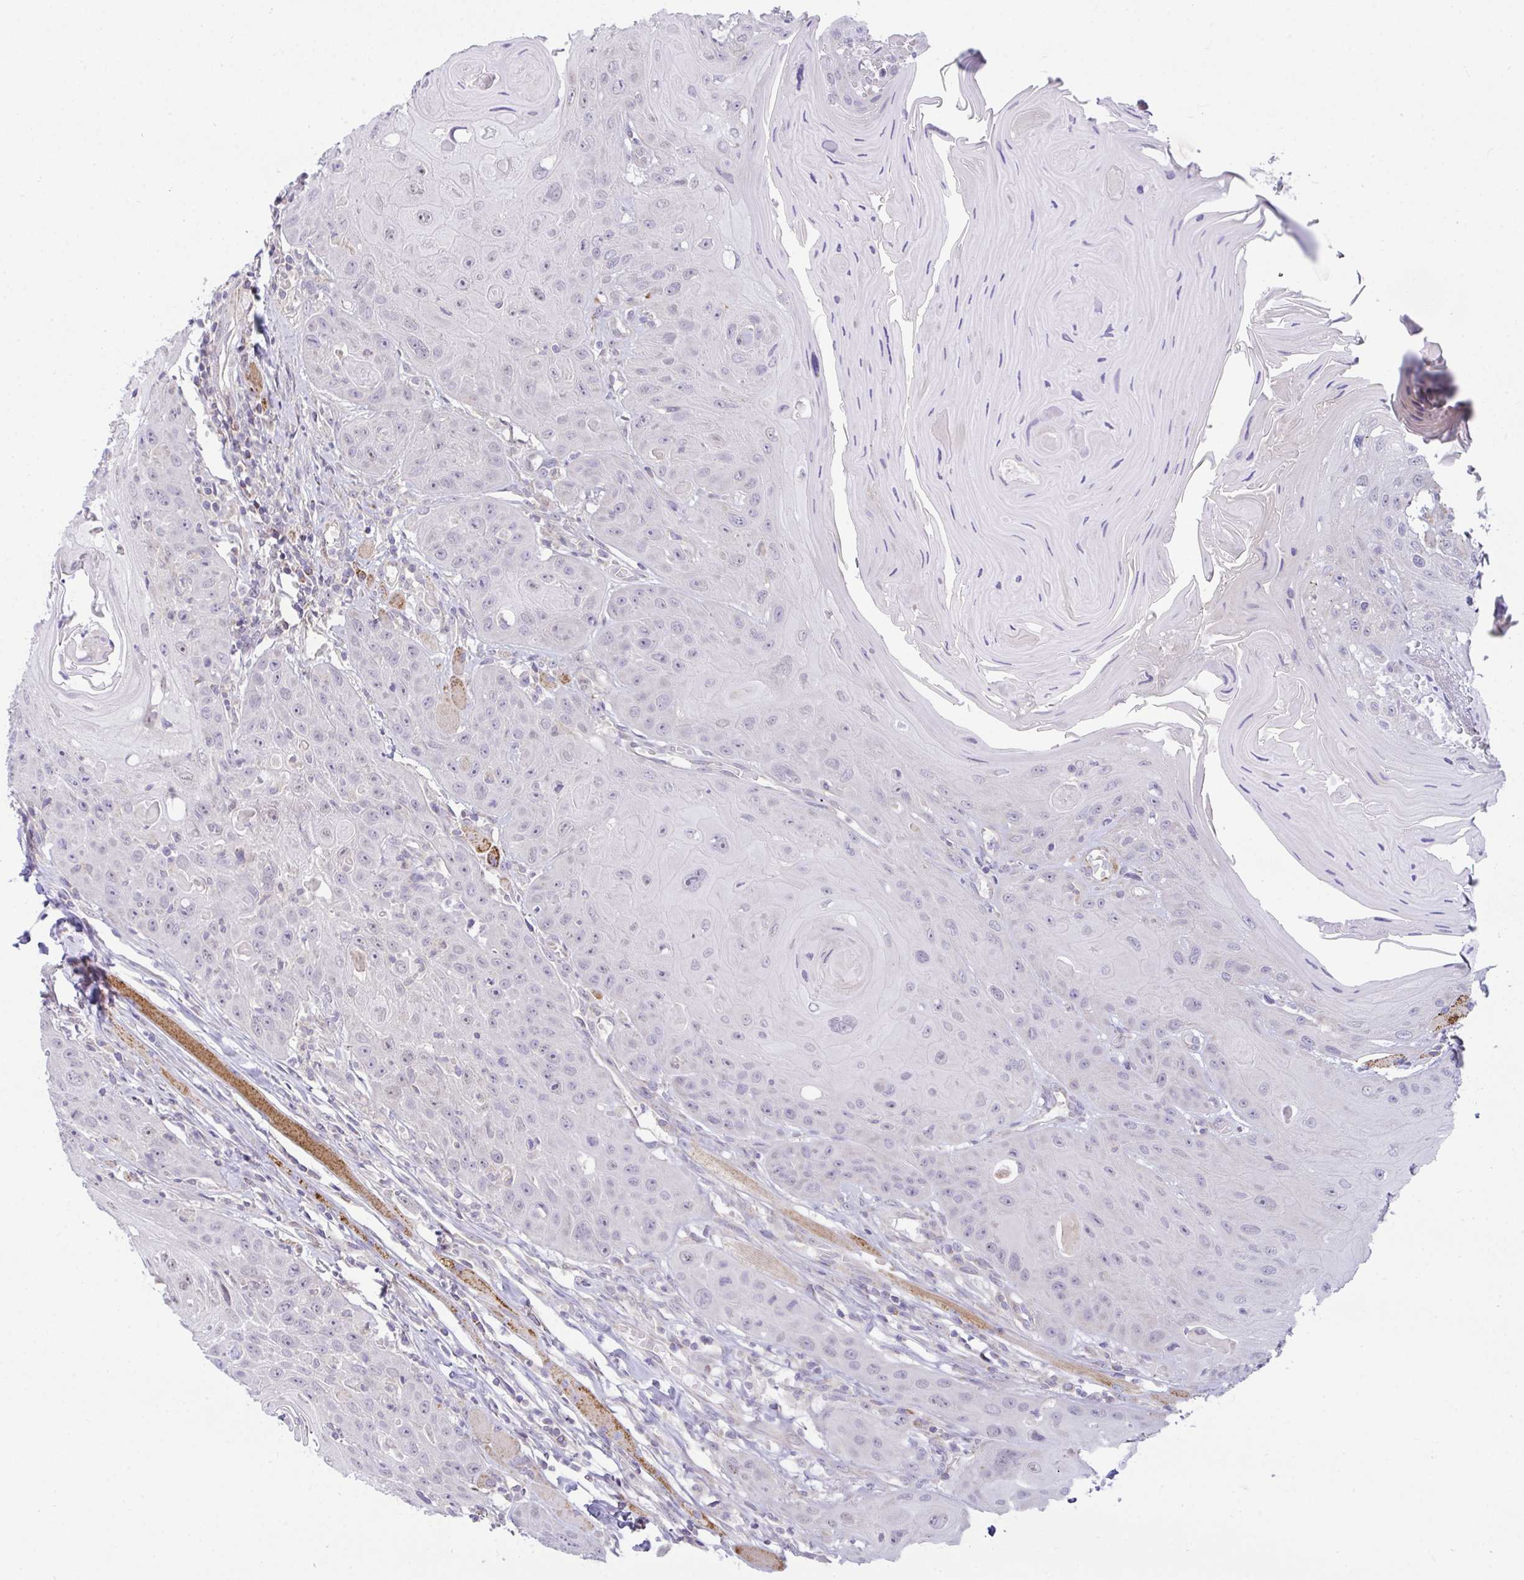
{"staining": {"intensity": "negative", "quantity": "none", "location": "none"}, "tissue": "head and neck cancer", "cell_type": "Tumor cells", "image_type": "cancer", "snomed": [{"axis": "morphology", "description": "Squamous cell carcinoma, NOS"}, {"axis": "topography", "description": "Head-Neck"}], "caption": "The histopathology image reveals no significant positivity in tumor cells of head and neck cancer (squamous cell carcinoma). (DAB (3,3'-diaminobenzidine) immunohistochemistry, high magnification).", "gene": "SRRM4", "patient": {"sex": "female", "age": 59}}